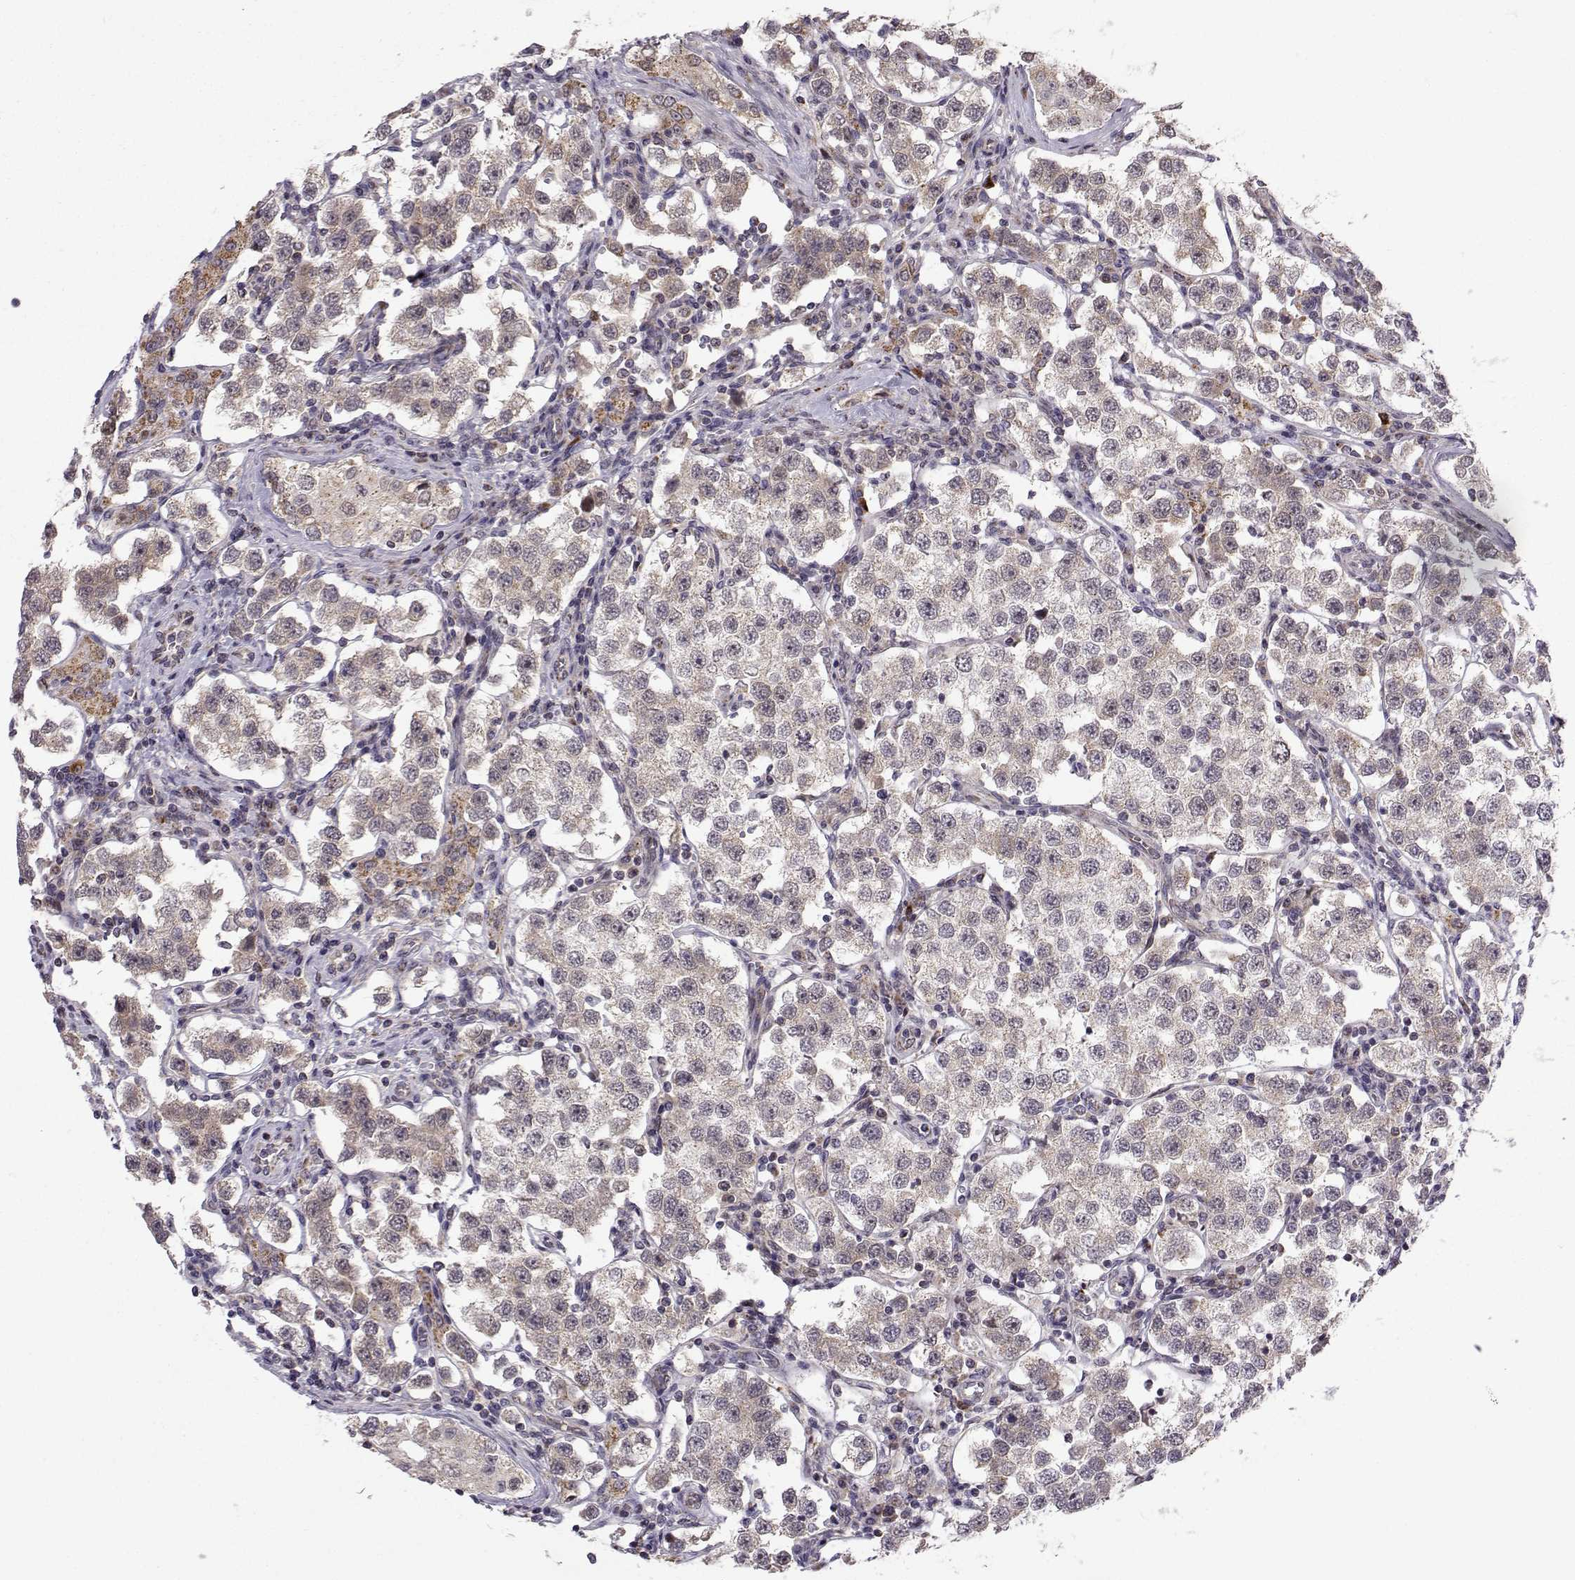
{"staining": {"intensity": "moderate", "quantity": "<25%", "location": "cytoplasmic/membranous"}, "tissue": "testis cancer", "cell_type": "Tumor cells", "image_type": "cancer", "snomed": [{"axis": "morphology", "description": "Seminoma, NOS"}, {"axis": "topography", "description": "Testis"}], "caption": "Human testis cancer stained with a brown dye exhibits moderate cytoplasmic/membranous positive positivity in approximately <25% of tumor cells.", "gene": "NECAB3", "patient": {"sex": "male", "age": 37}}